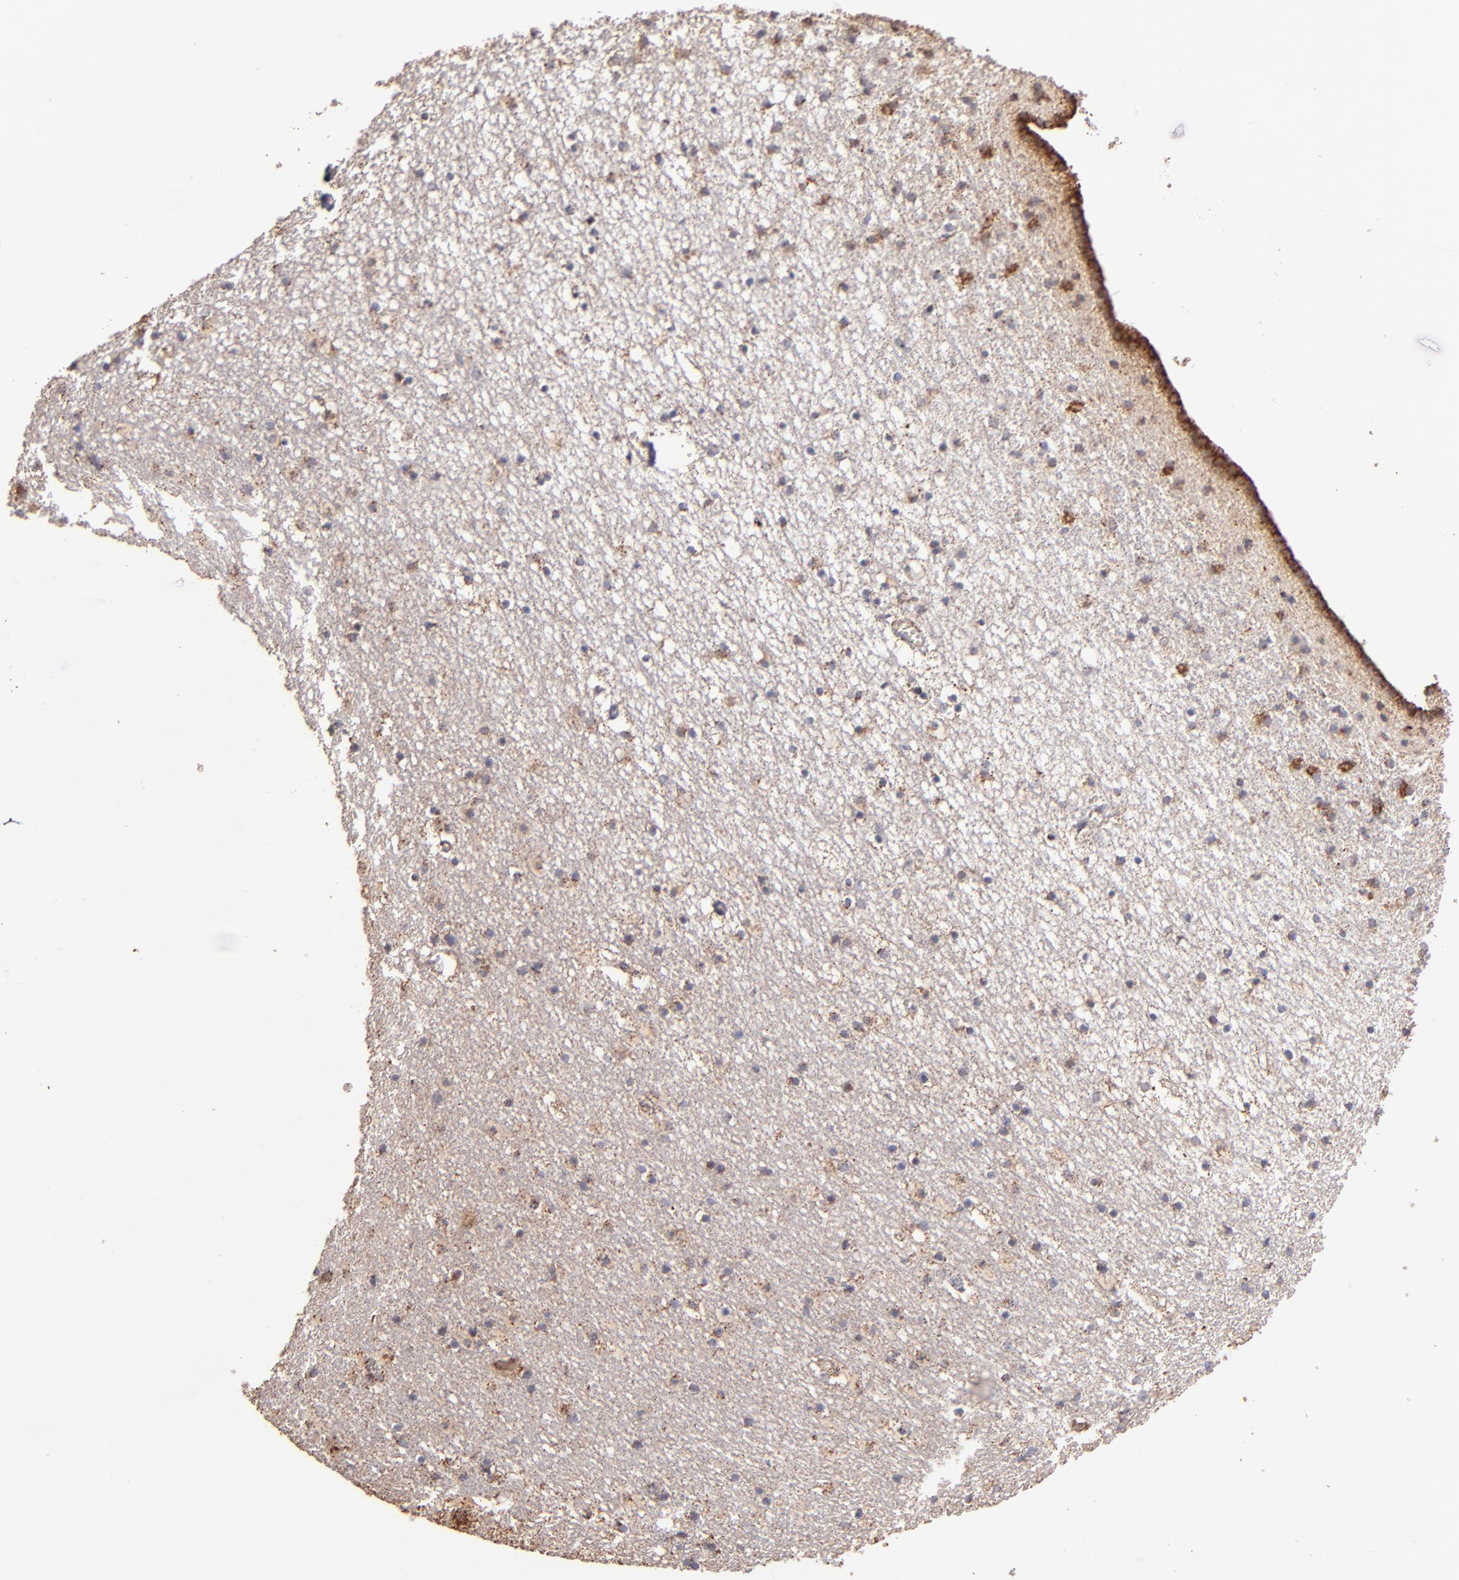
{"staining": {"intensity": "moderate", "quantity": ">75%", "location": "cytoplasmic/membranous"}, "tissue": "caudate", "cell_type": "Glial cells", "image_type": "normal", "snomed": [{"axis": "morphology", "description": "Normal tissue, NOS"}, {"axis": "topography", "description": "Lateral ventricle wall"}], "caption": "This photomicrograph demonstrates unremarkable caudate stained with IHC to label a protein in brown. The cytoplasmic/membranous of glial cells show moderate positivity for the protein. Nuclei are counter-stained blue.", "gene": "DLST", "patient": {"sex": "male", "age": 45}}